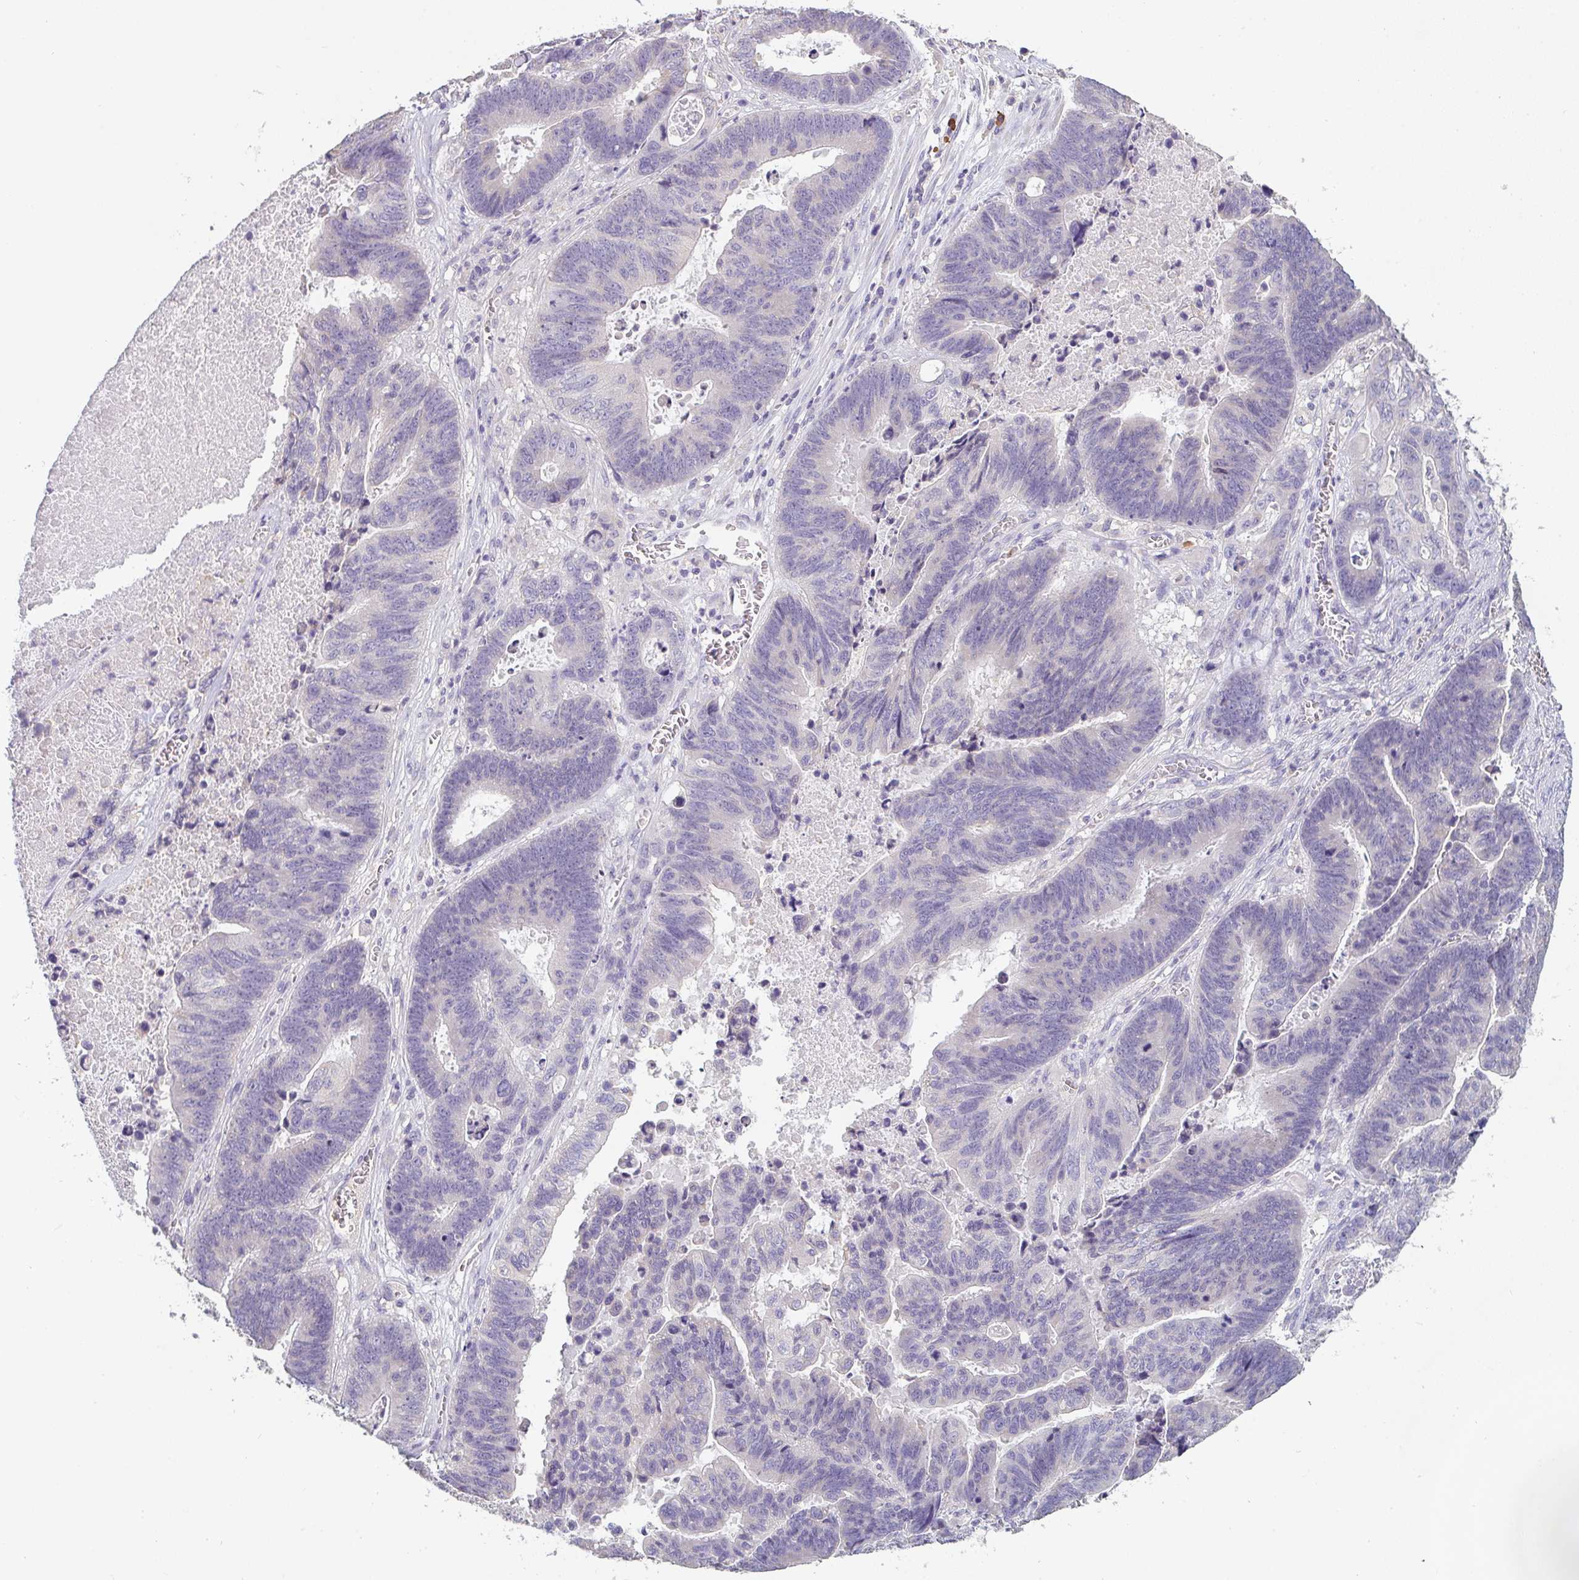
{"staining": {"intensity": "negative", "quantity": "none", "location": "none"}, "tissue": "lung cancer", "cell_type": "Tumor cells", "image_type": "cancer", "snomed": [{"axis": "morphology", "description": "Aneuploidy"}, {"axis": "morphology", "description": "Adenocarcinoma, NOS"}, {"axis": "morphology", "description": "Adenocarcinoma primary or metastatic"}, {"axis": "topography", "description": "Lung"}], "caption": "High magnification brightfield microscopy of lung adenocarcinoma stained with DAB (3,3'-diaminobenzidine) (brown) and counterstained with hematoxylin (blue): tumor cells show no significant staining.", "gene": "ZNF215", "patient": {"sex": "female", "age": 75}}